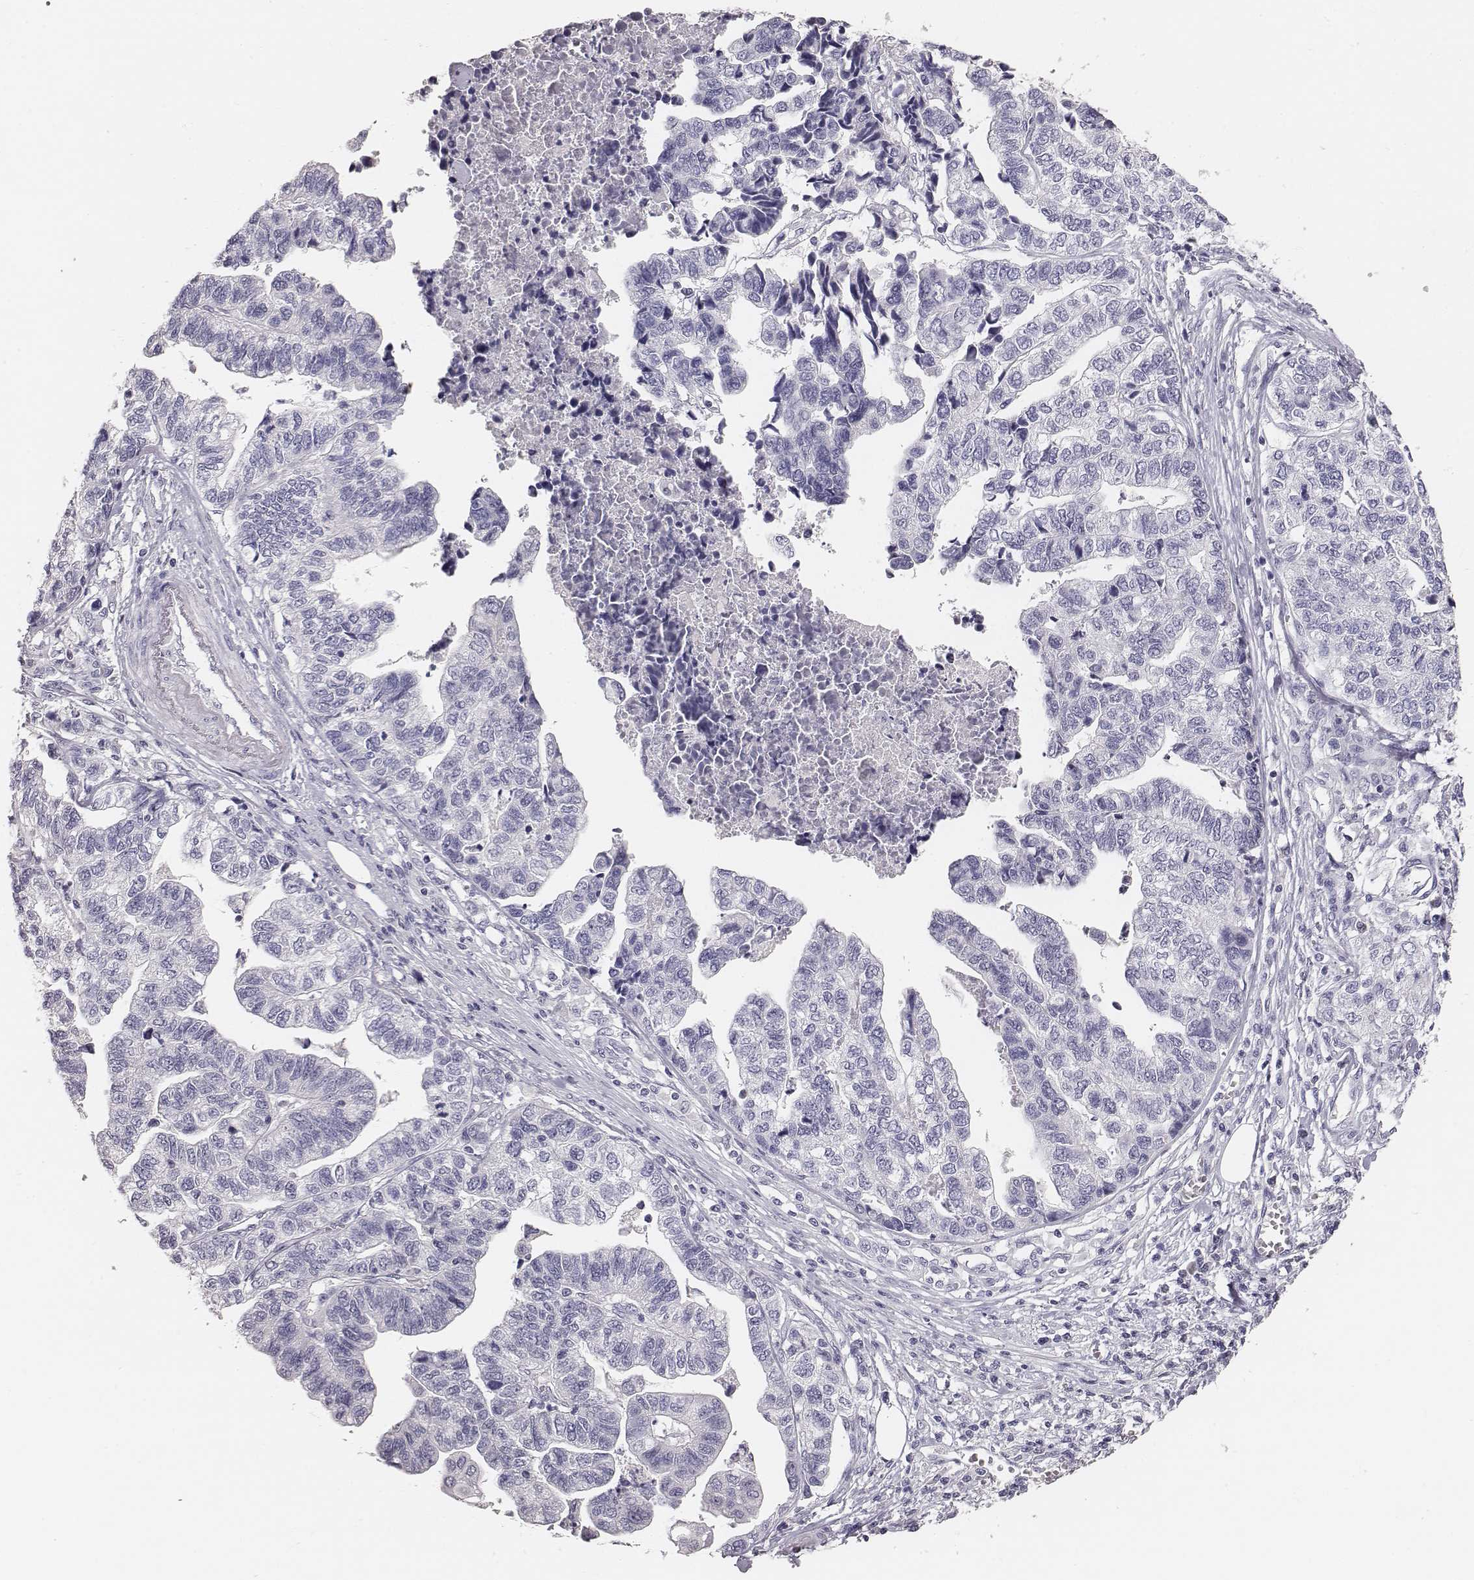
{"staining": {"intensity": "negative", "quantity": "none", "location": "none"}, "tissue": "stomach cancer", "cell_type": "Tumor cells", "image_type": "cancer", "snomed": [{"axis": "morphology", "description": "Adenocarcinoma, NOS"}, {"axis": "topography", "description": "Stomach, upper"}], "caption": "A high-resolution histopathology image shows immunohistochemistry (IHC) staining of adenocarcinoma (stomach), which shows no significant expression in tumor cells.", "gene": "MYH6", "patient": {"sex": "female", "age": 67}}